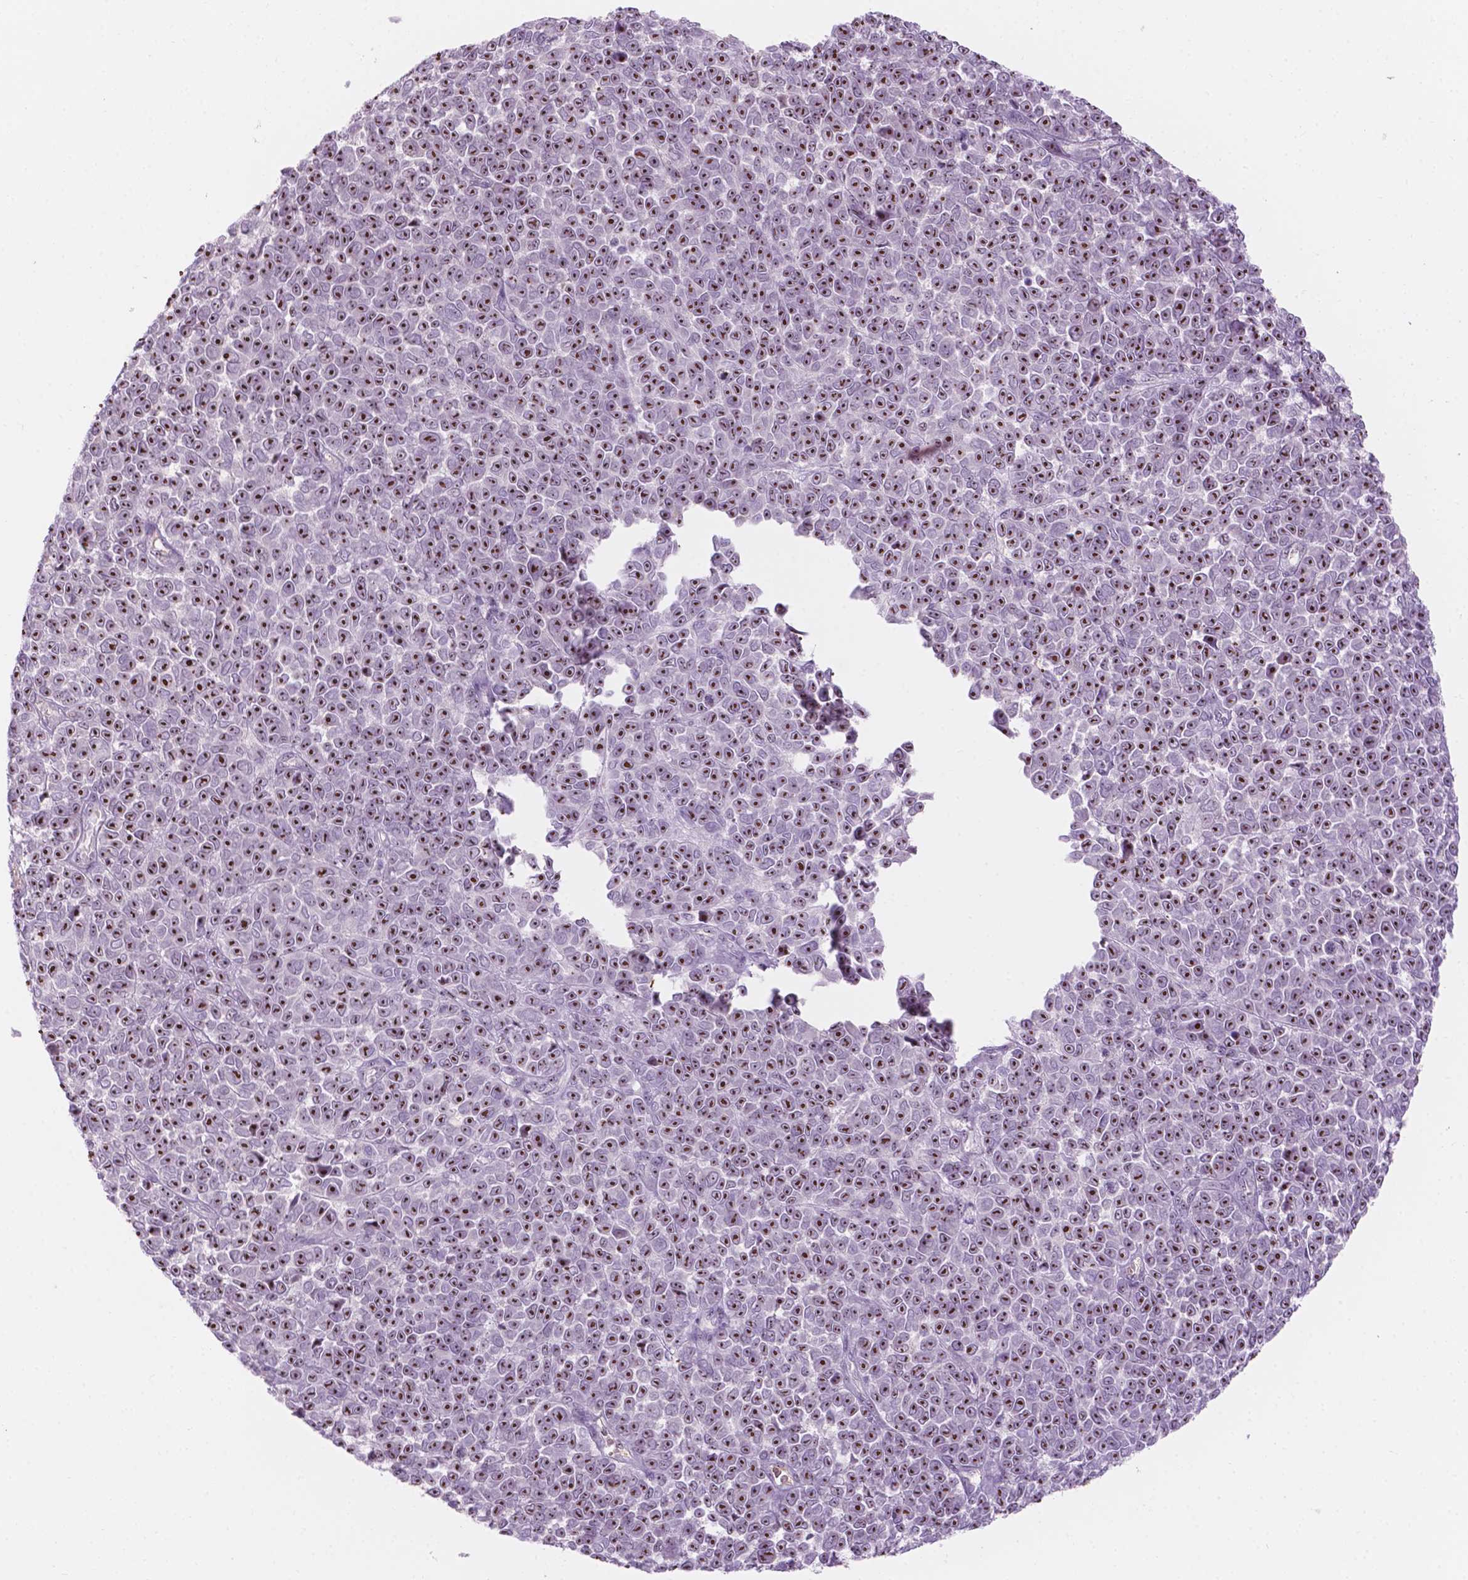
{"staining": {"intensity": "strong", "quantity": ">75%", "location": "nuclear"}, "tissue": "melanoma", "cell_type": "Tumor cells", "image_type": "cancer", "snomed": [{"axis": "morphology", "description": "Malignant melanoma, NOS"}, {"axis": "topography", "description": "Skin"}], "caption": "Immunohistochemical staining of malignant melanoma displays high levels of strong nuclear positivity in about >75% of tumor cells.", "gene": "ZNF853", "patient": {"sex": "female", "age": 95}}